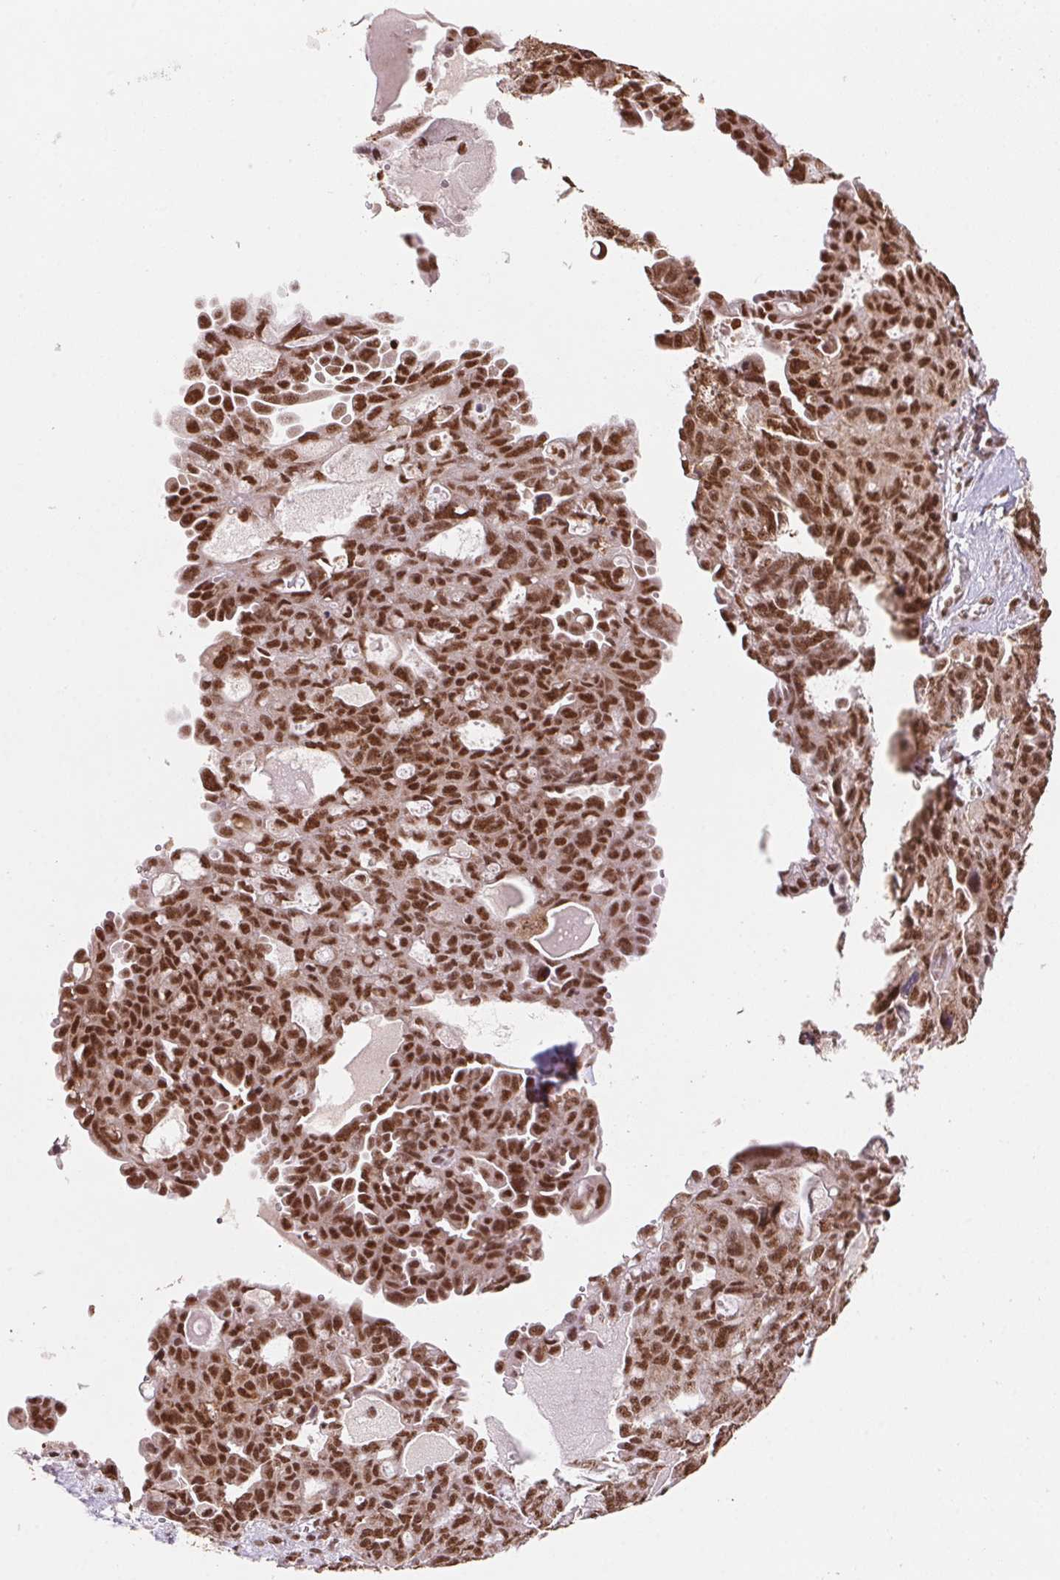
{"staining": {"intensity": "strong", "quantity": ">75%", "location": "nuclear"}, "tissue": "ovarian cancer", "cell_type": "Tumor cells", "image_type": "cancer", "snomed": [{"axis": "morphology", "description": "Carcinoma, endometroid"}, {"axis": "topography", "description": "Ovary"}], "caption": "Strong nuclear protein positivity is identified in about >75% of tumor cells in ovarian cancer.", "gene": "SNRPG", "patient": {"sex": "female", "age": 70}}